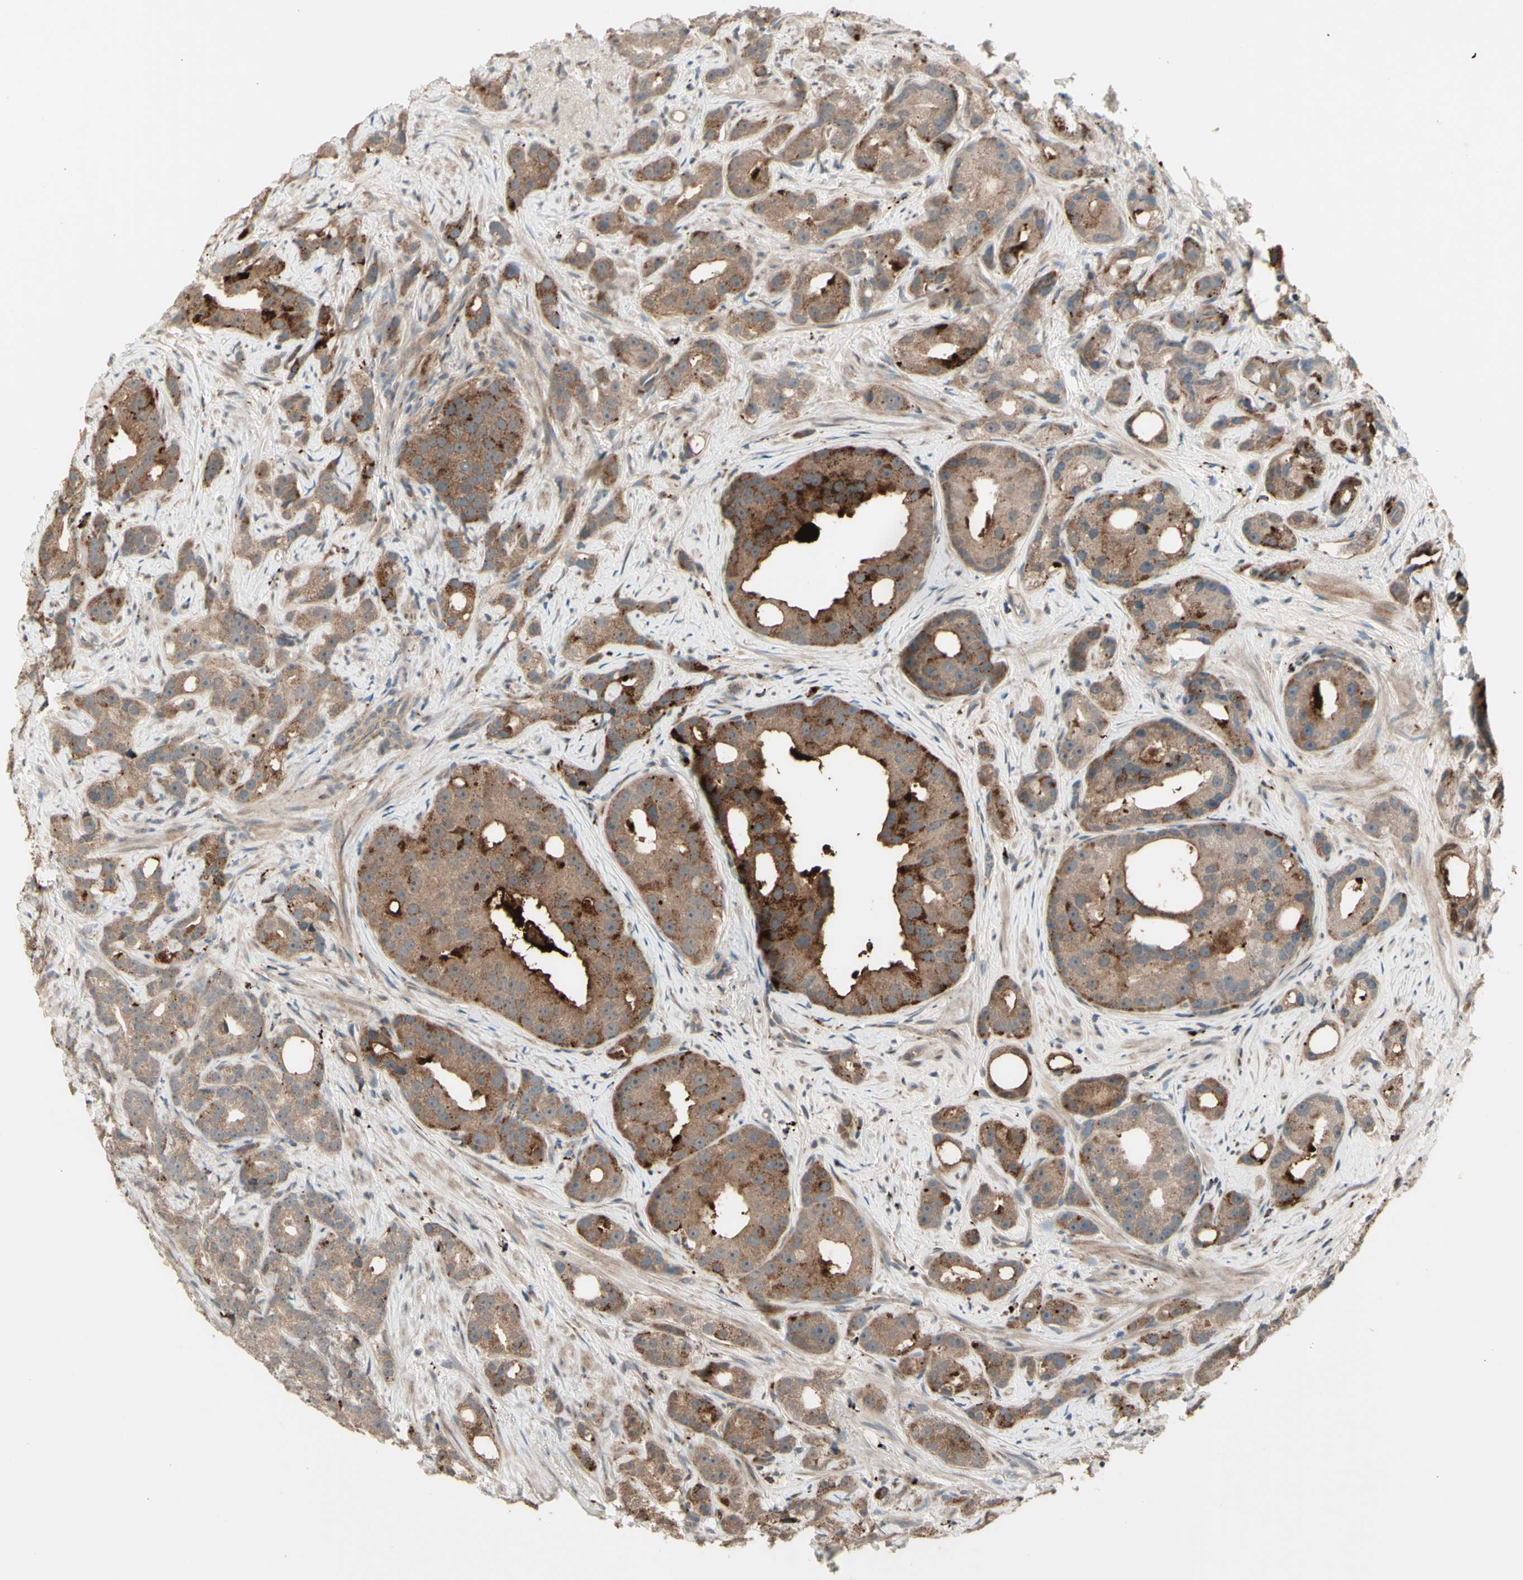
{"staining": {"intensity": "strong", "quantity": ">75%", "location": "cytoplasmic/membranous"}, "tissue": "prostate cancer", "cell_type": "Tumor cells", "image_type": "cancer", "snomed": [{"axis": "morphology", "description": "Adenocarcinoma, Low grade"}, {"axis": "topography", "description": "Prostate"}], "caption": "This micrograph demonstrates immunohistochemistry (IHC) staining of human prostate low-grade adenocarcinoma, with high strong cytoplasmic/membranous staining in about >75% of tumor cells.", "gene": "OSTM1", "patient": {"sex": "male", "age": 89}}